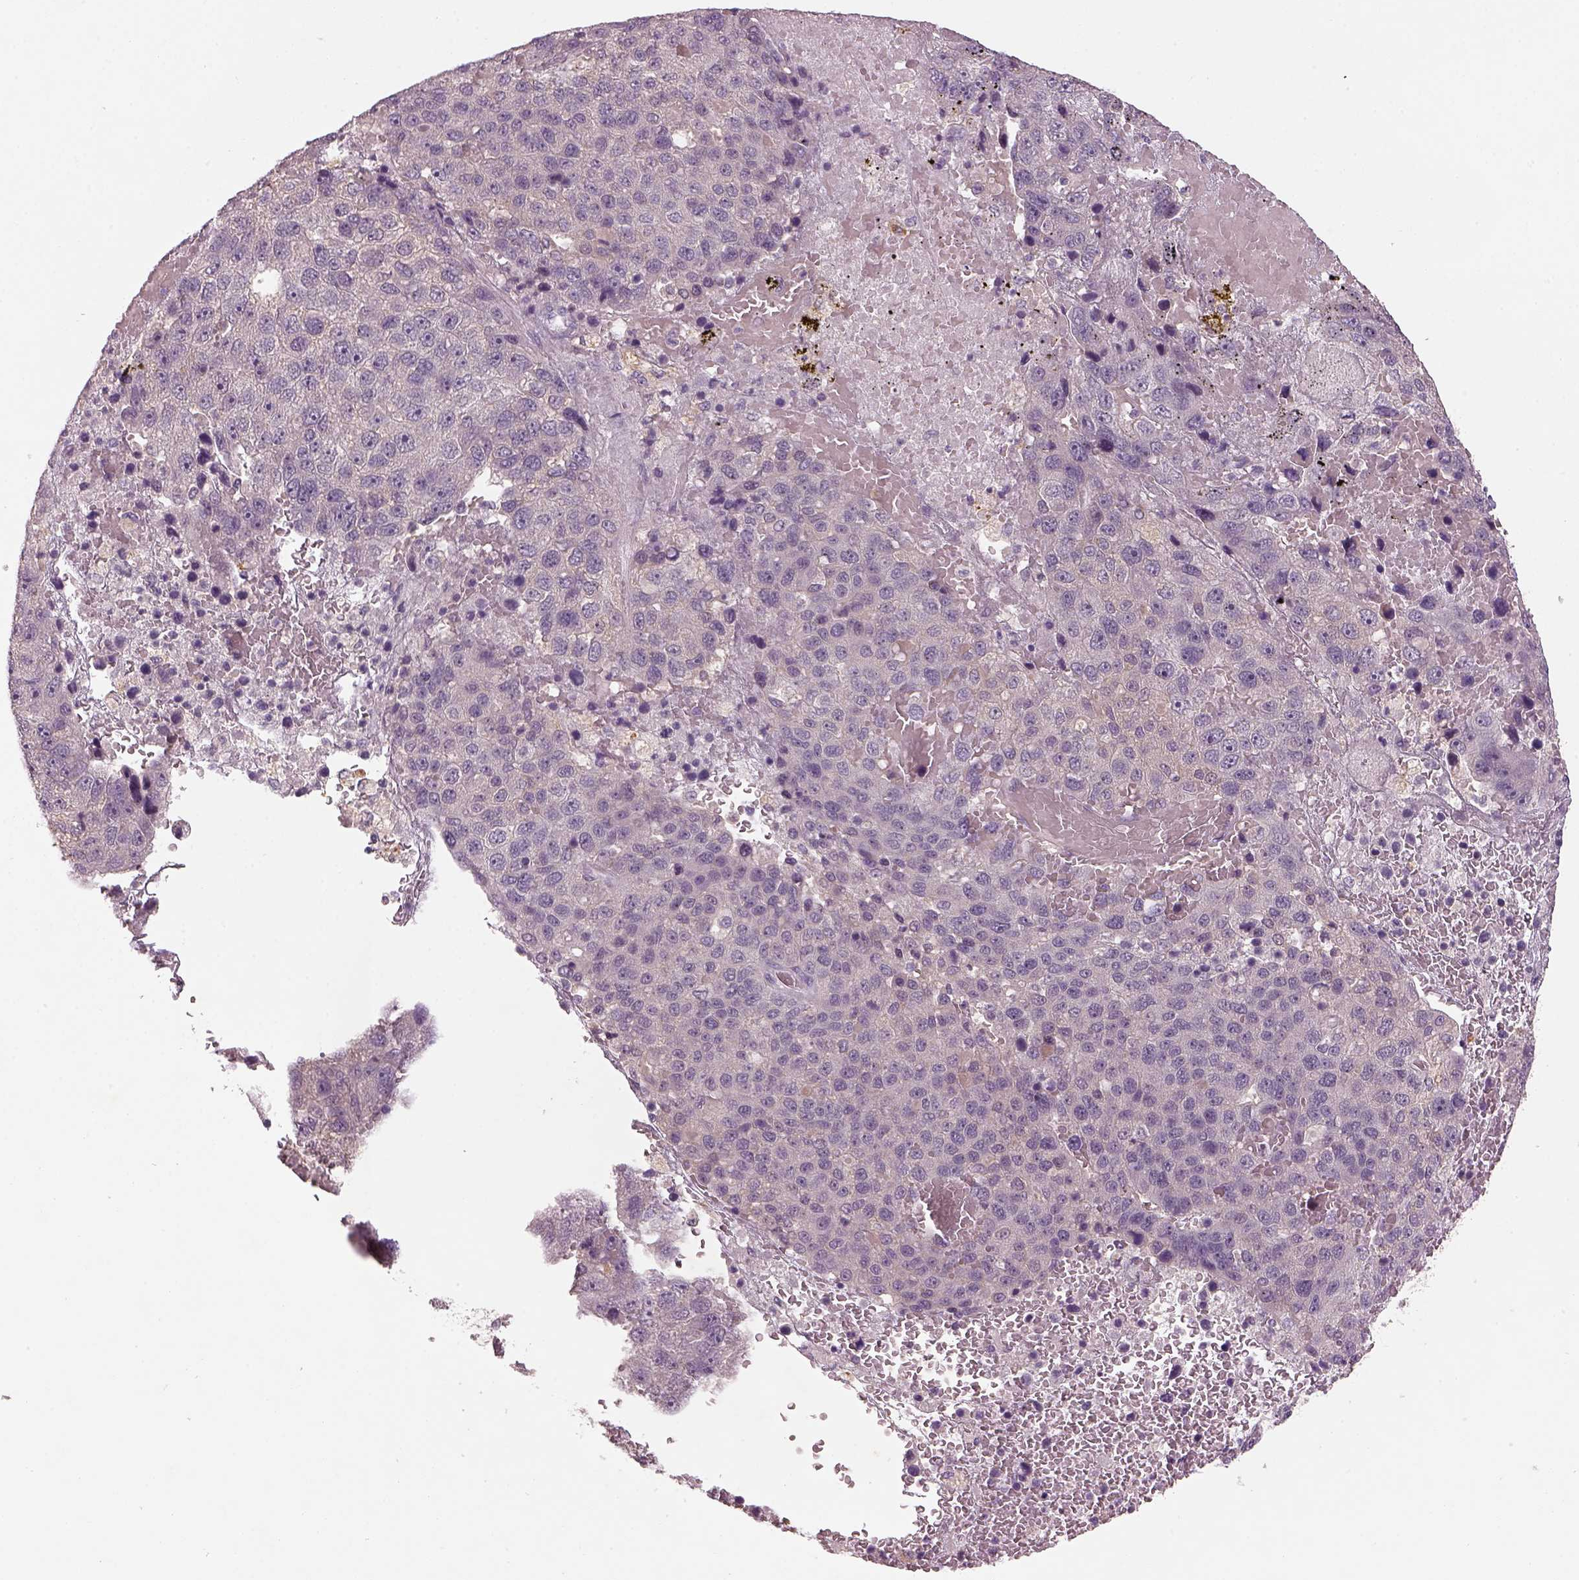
{"staining": {"intensity": "weak", "quantity": "<25%", "location": "cytoplasmic/membranous"}, "tissue": "pancreatic cancer", "cell_type": "Tumor cells", "image_type": "cancer", "snomed": [{"axis": "morphology", "description": "Adenocarcinoma, NOS"}, {"axis": "topography", "description": "Pancreas"}], "caption": "Immunohistochemistry histopathology image of neoplastic tissue: adenocarcinoma (pancreatic) stained with DAB reveals no significant protein positivity in tumor cells. (IHC, brightfield microscopy, high magnification).", "gene": "GDNF", "patient": {"sex": "female", "age": 61}}